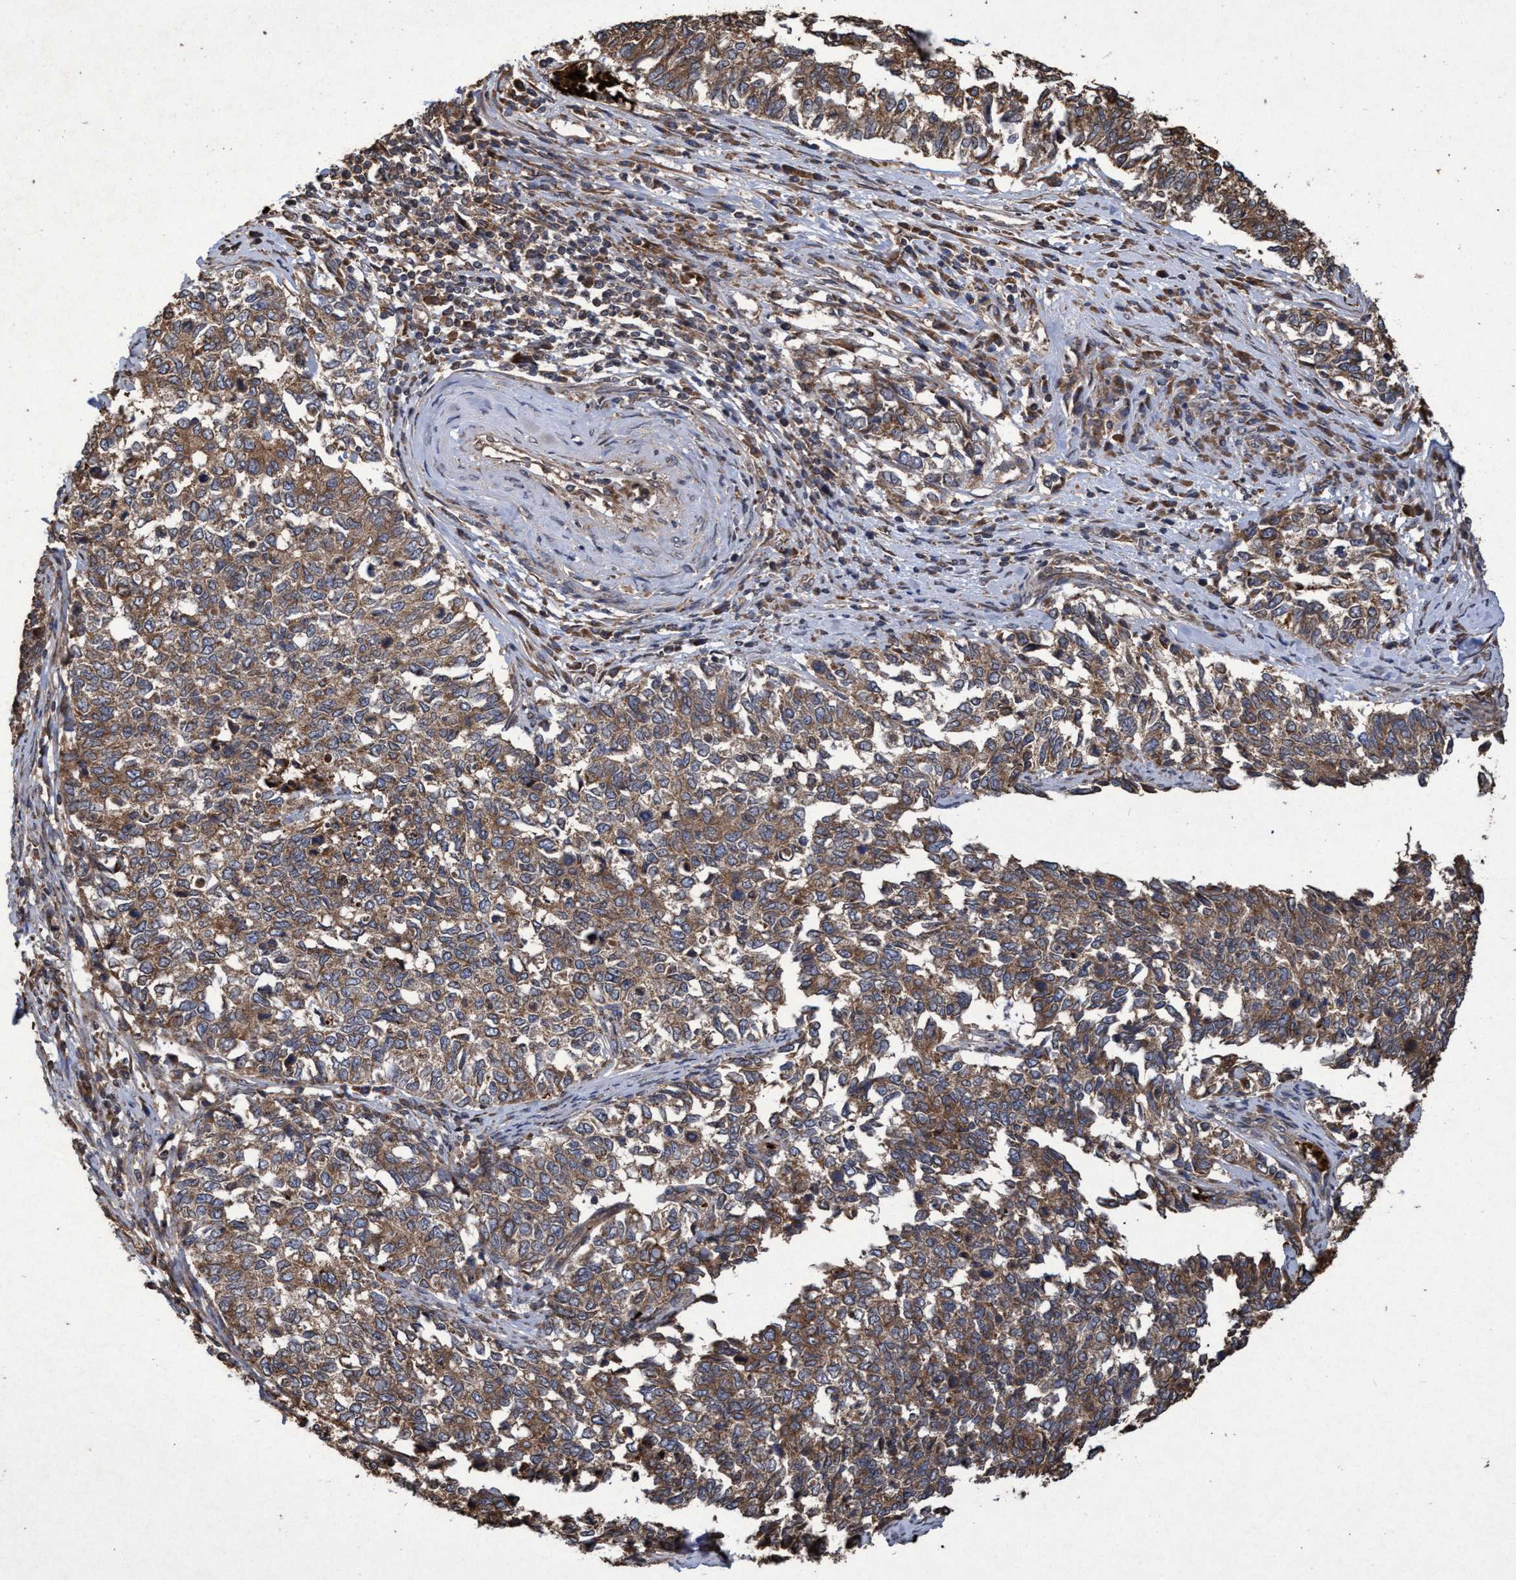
{"staining": {"intensity": "moderate", "quantity": ">75%", "location": "cytoplasmic/membranous"}, "tissue": "cervical cancer", "cell_type": "Tumor cells", "image_type": "cancer", "snomed": [{"axis": "morphology", "description": "Squamous cell carcinoma, NOS"}, {"axis": "topography", "description": "Cervix"}], "caption": "Protein staining demonstrates moderate cytoplasmic/membranous staining in about >75% of tumor cells in cervical cancer. The staining is performed using DAB (3,3'-diaminobenzidine) brown chromogen to label protein expression. The nuclei are counter-stained blue using hematoxylin.", "gene": "CHMP6", "patient": {"sex": "female", "age": 63}}